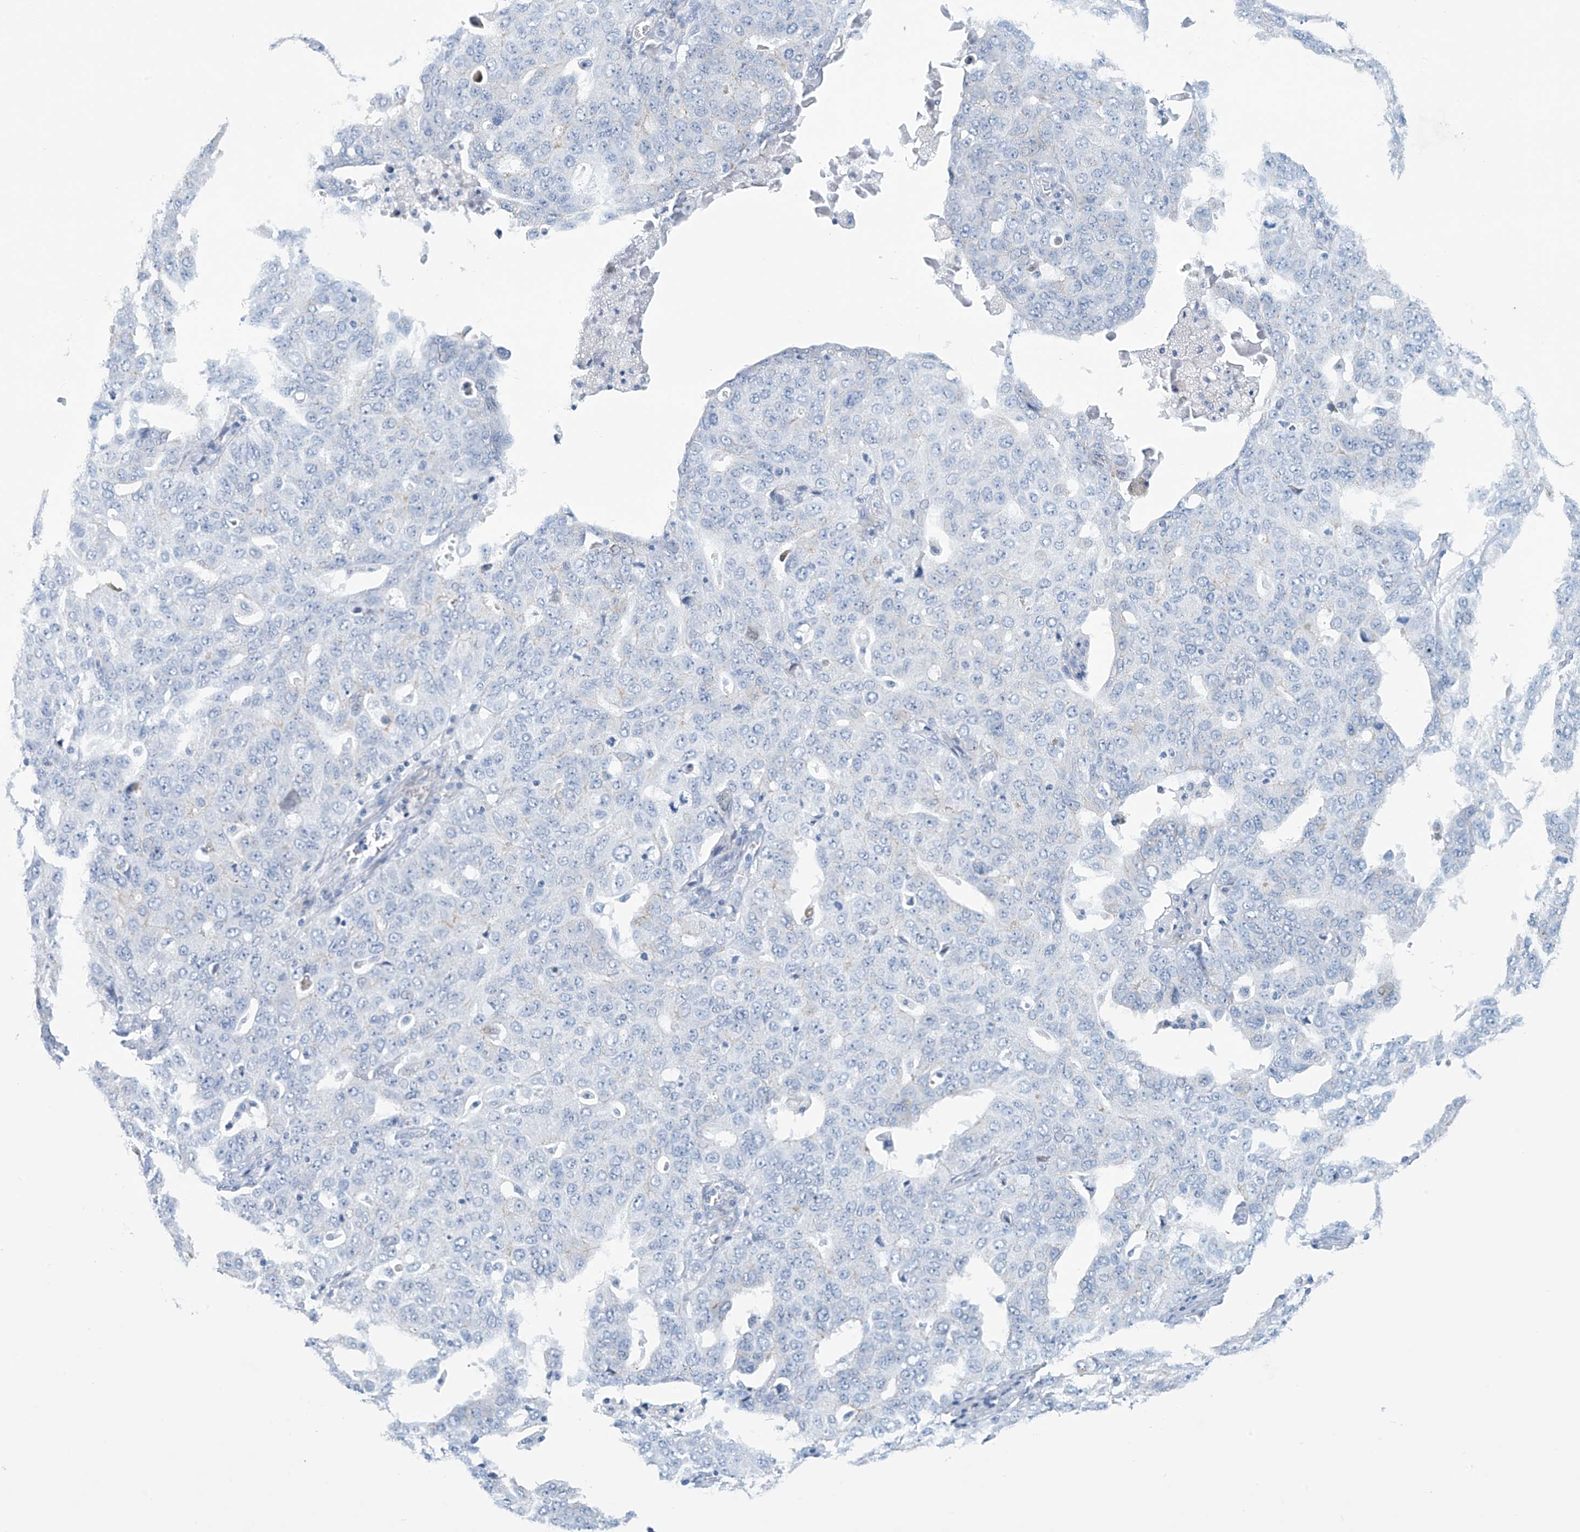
{"staining": {"intensity": "negative", "quantity": "none", "location": "none"}, "tissue": "ovarian cancer", "cell_type": "Tumor cells", "image_type": "cancer", "snomed": [{"axis": "morphology", "description": "Carcinoma, endometroid"}, {"axis": "topography", "description": "Ovary"}], "caption": "IHC micrograph of human ovarian cancer (endometroid carcinoma) stained for a protein (brown), which shows no positivity in tumor cells.", "gene": "DSP", "patient": {"sex": "female", "age": 62}}